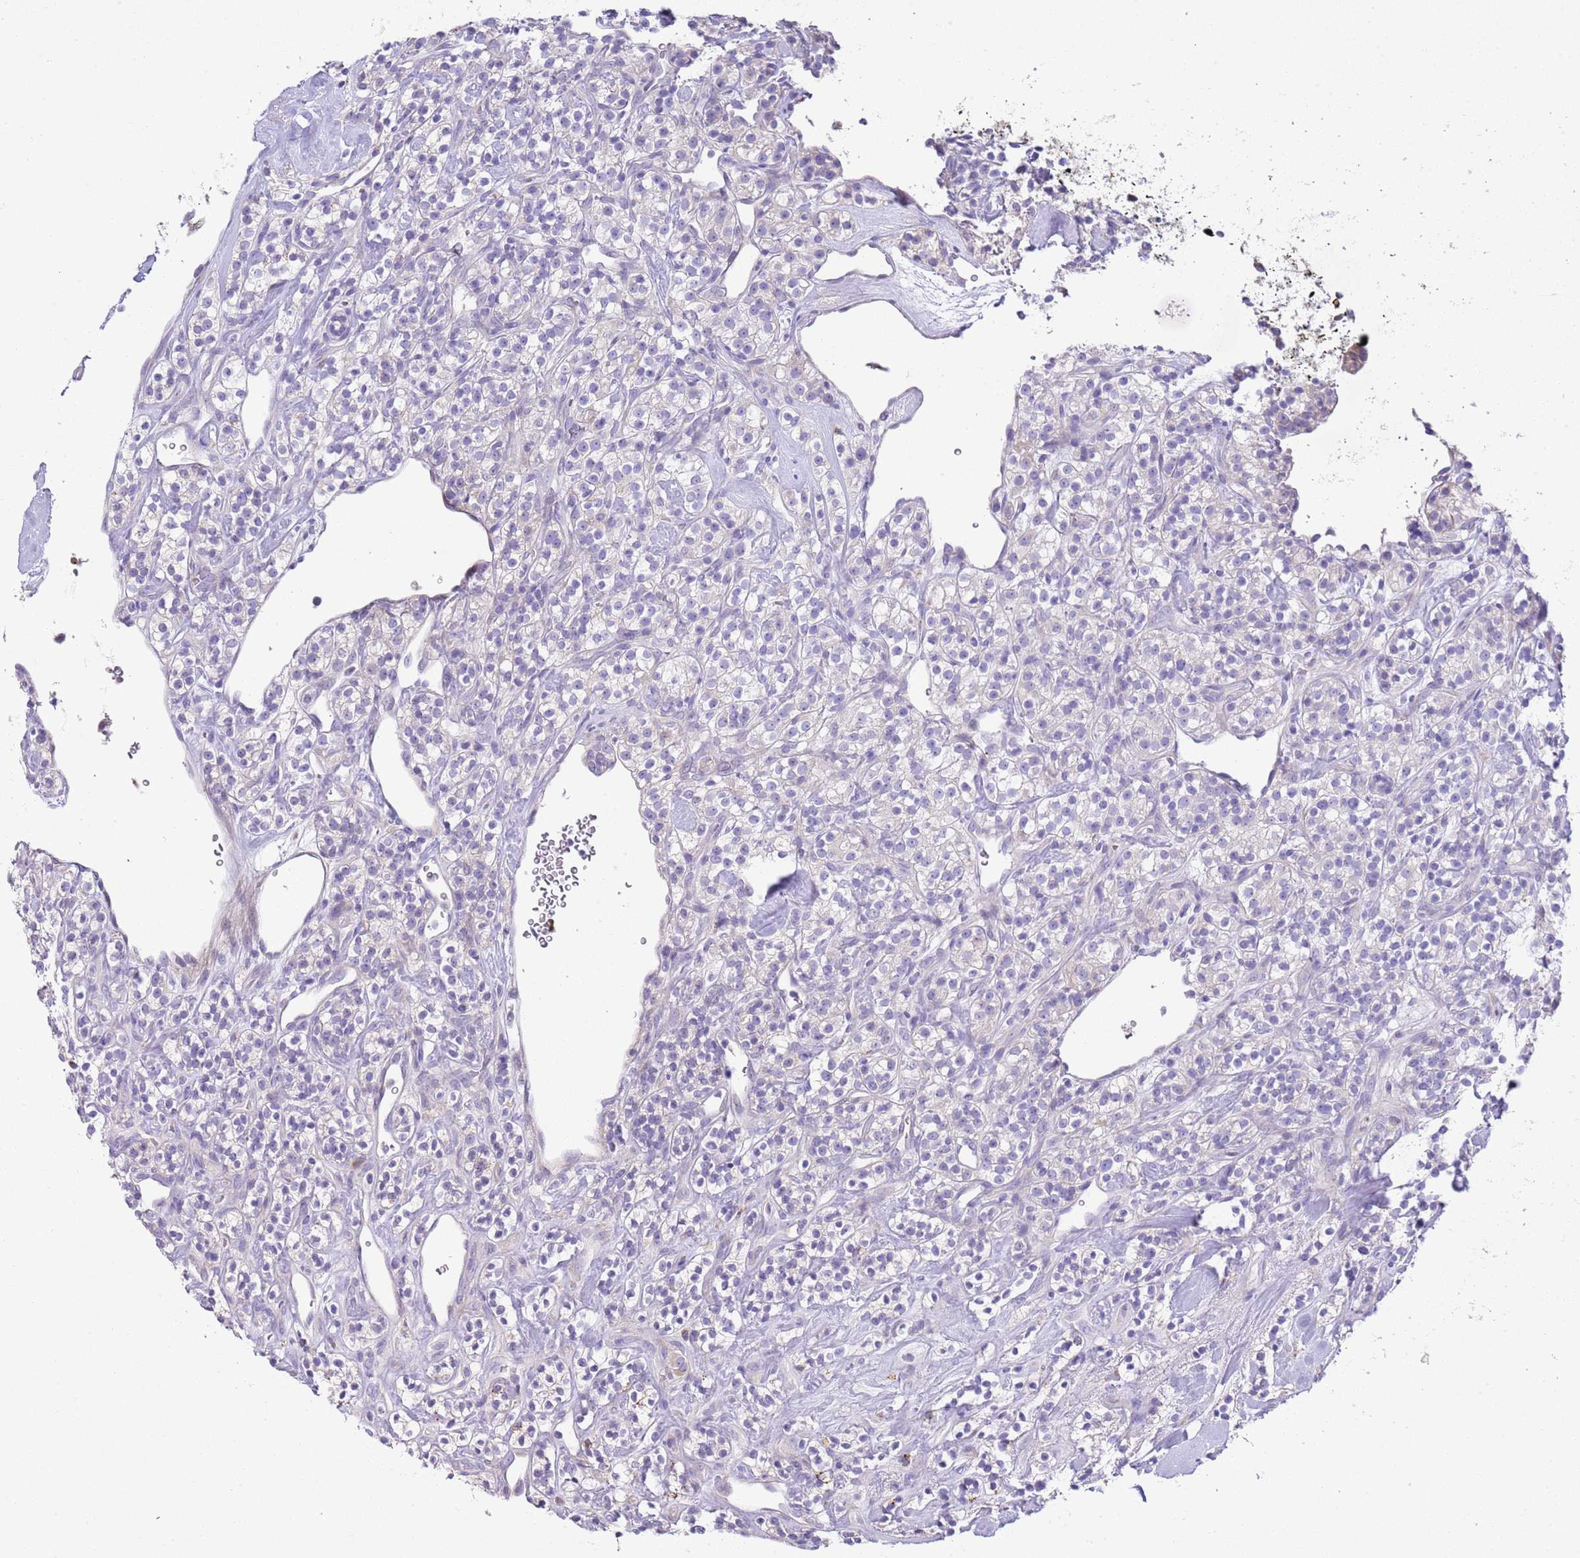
{"staining": {"intensity": "negative", "quantity": "none", "location": "none"}, "tissue": "renal cancer", "cell_type": "Tumor cells", "image_type": "cancer", "snomed": [{"axis": "morphology", "description": "Adenocarcinoma, NOS"}, {"axis": "topography", "description": "Kidney"}], "caption": "Human adenocarcinoma (renal) stained for a protein using immunohistochemistry displays no expression in tumor cells.", "gene": "ABHD17C", "patient": {"sex": "male", "age": 77}}